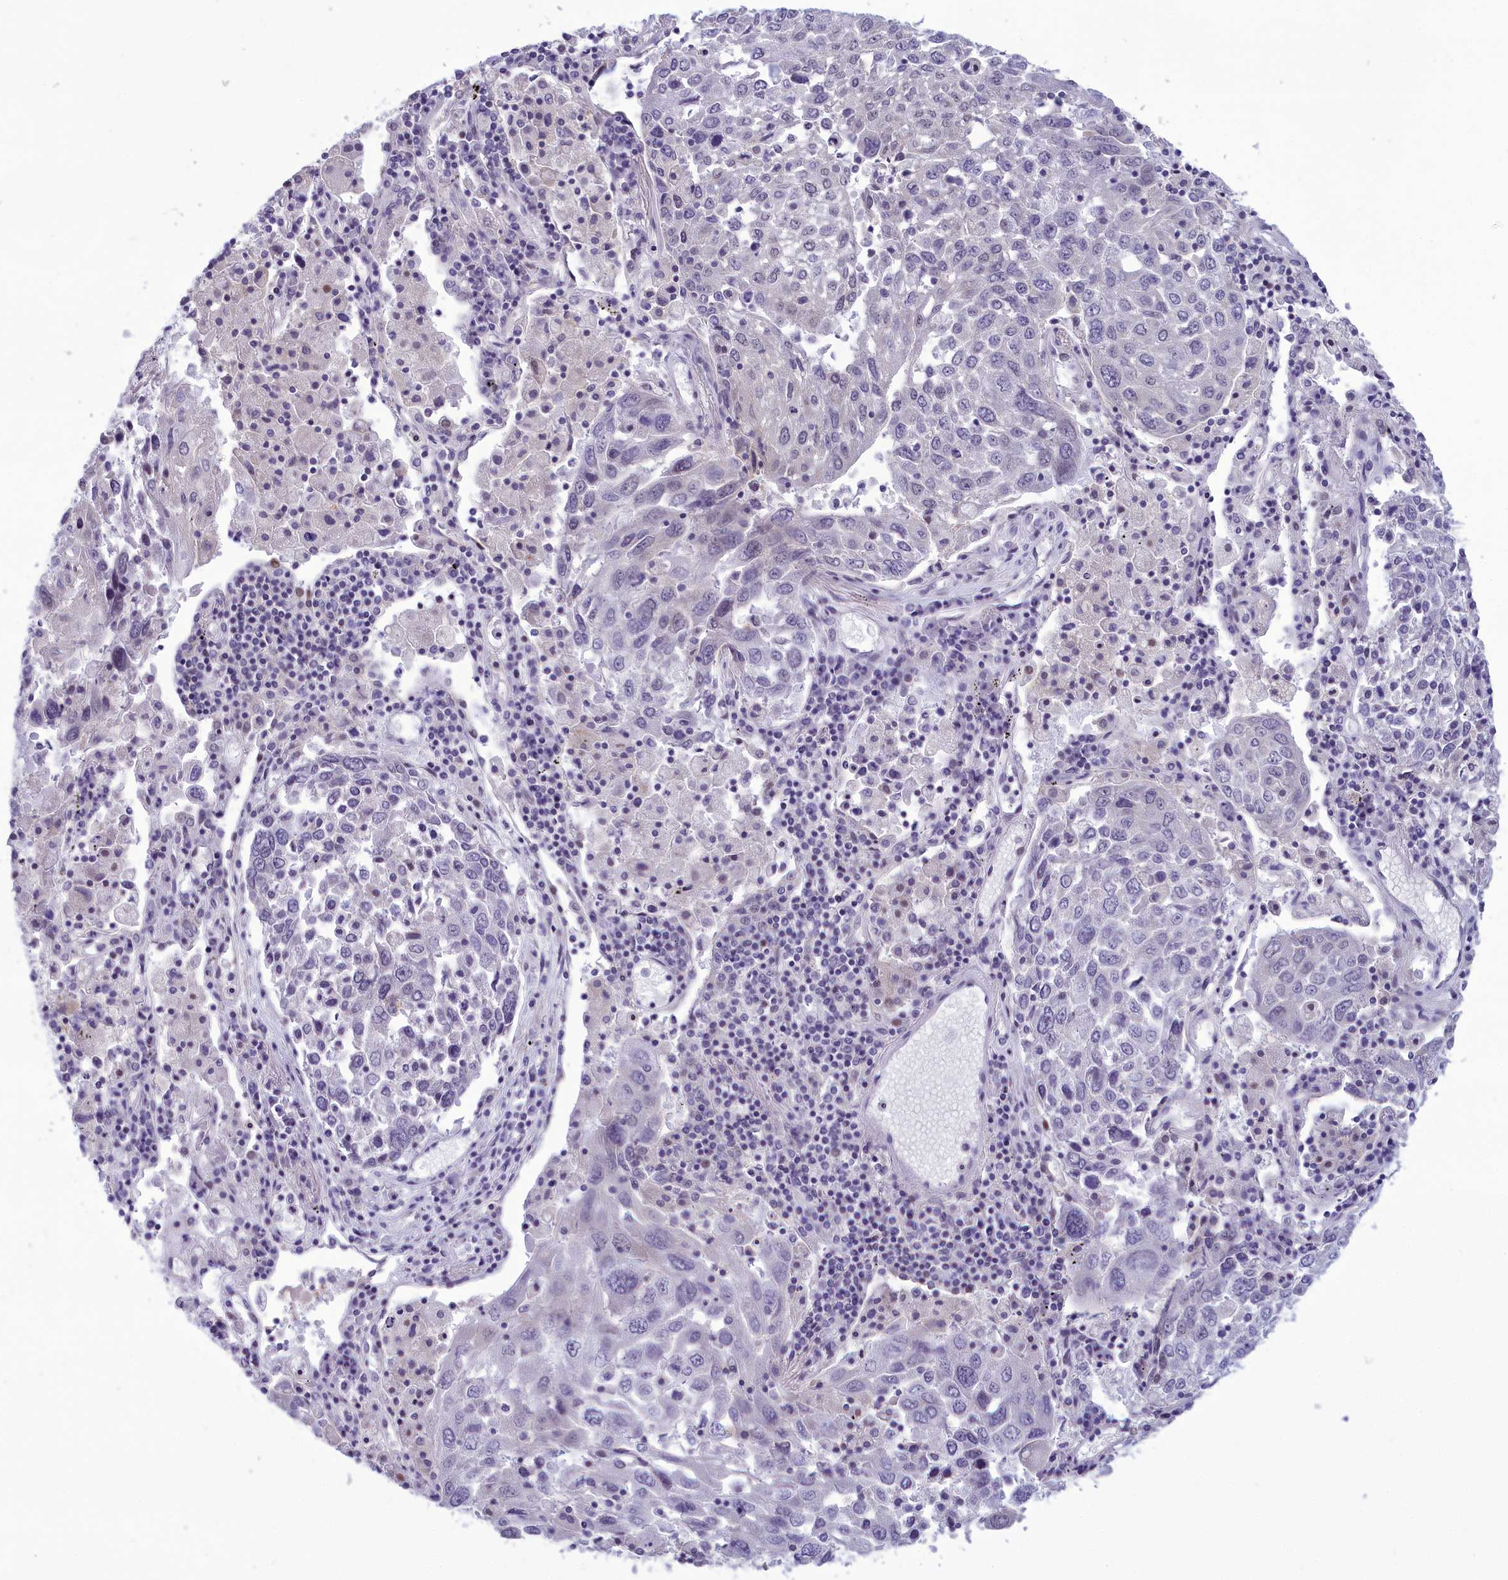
{"staining": {"intensity": "negative", "quantity": "none", "location": "none"}, "tissue": "lung cancer", "cell_type": "Tumor cells", "image_type": "cancer", "snomed": [{"axis": "morphology", "description": "Squamous cell carcinoma, NOS"}, {"axis": "topography", "description": "Lung"}], "caption": "Lung cancer stained for a protein using IHC reveals no staining tumor cells.", "gene": "CORO2A", "patient": {"sex": "male", "age": 65}}